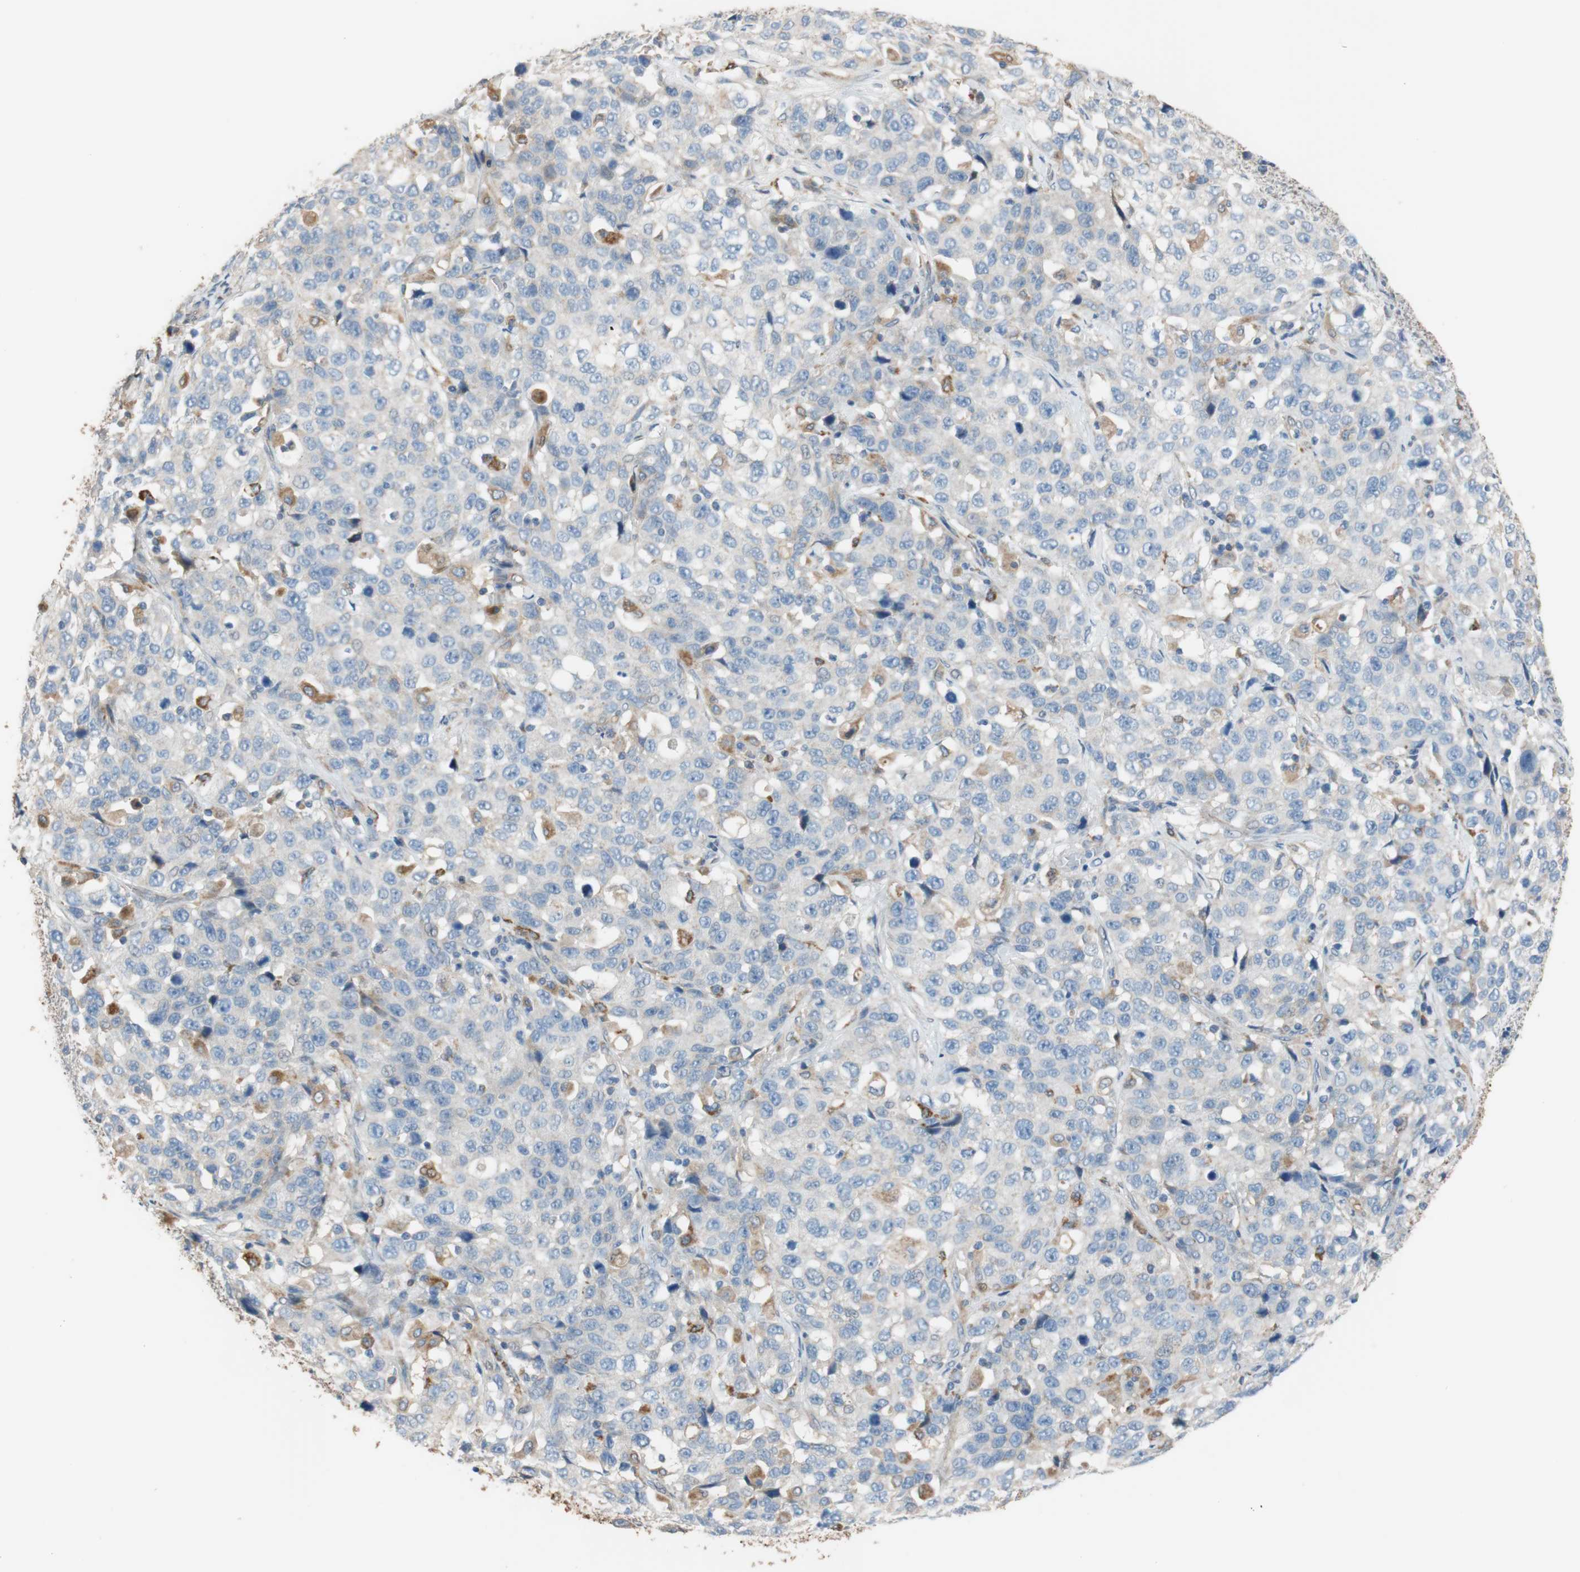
{"staining": {"intensity": "negative", "quantity": "none", "location": "none"}, "tissue": "stomach cancer", "cell_type": "Tumor cells", "image_type": "cancer", "snomed": [{"axis": "morphology", "description": "Normal tissue, NOS"}, {"axis": "morphology", "description": "Adenocarcinoma, NOS"}, {"axis": "topography", "description": "Stomach"}], "caption": "A micrograph of stomach adenocarcinoma stained for a protein exhibits no brown staining in tumor cells.", "gene": "ALDH1A2", "patient": {"sex": "male", "age": 48}}